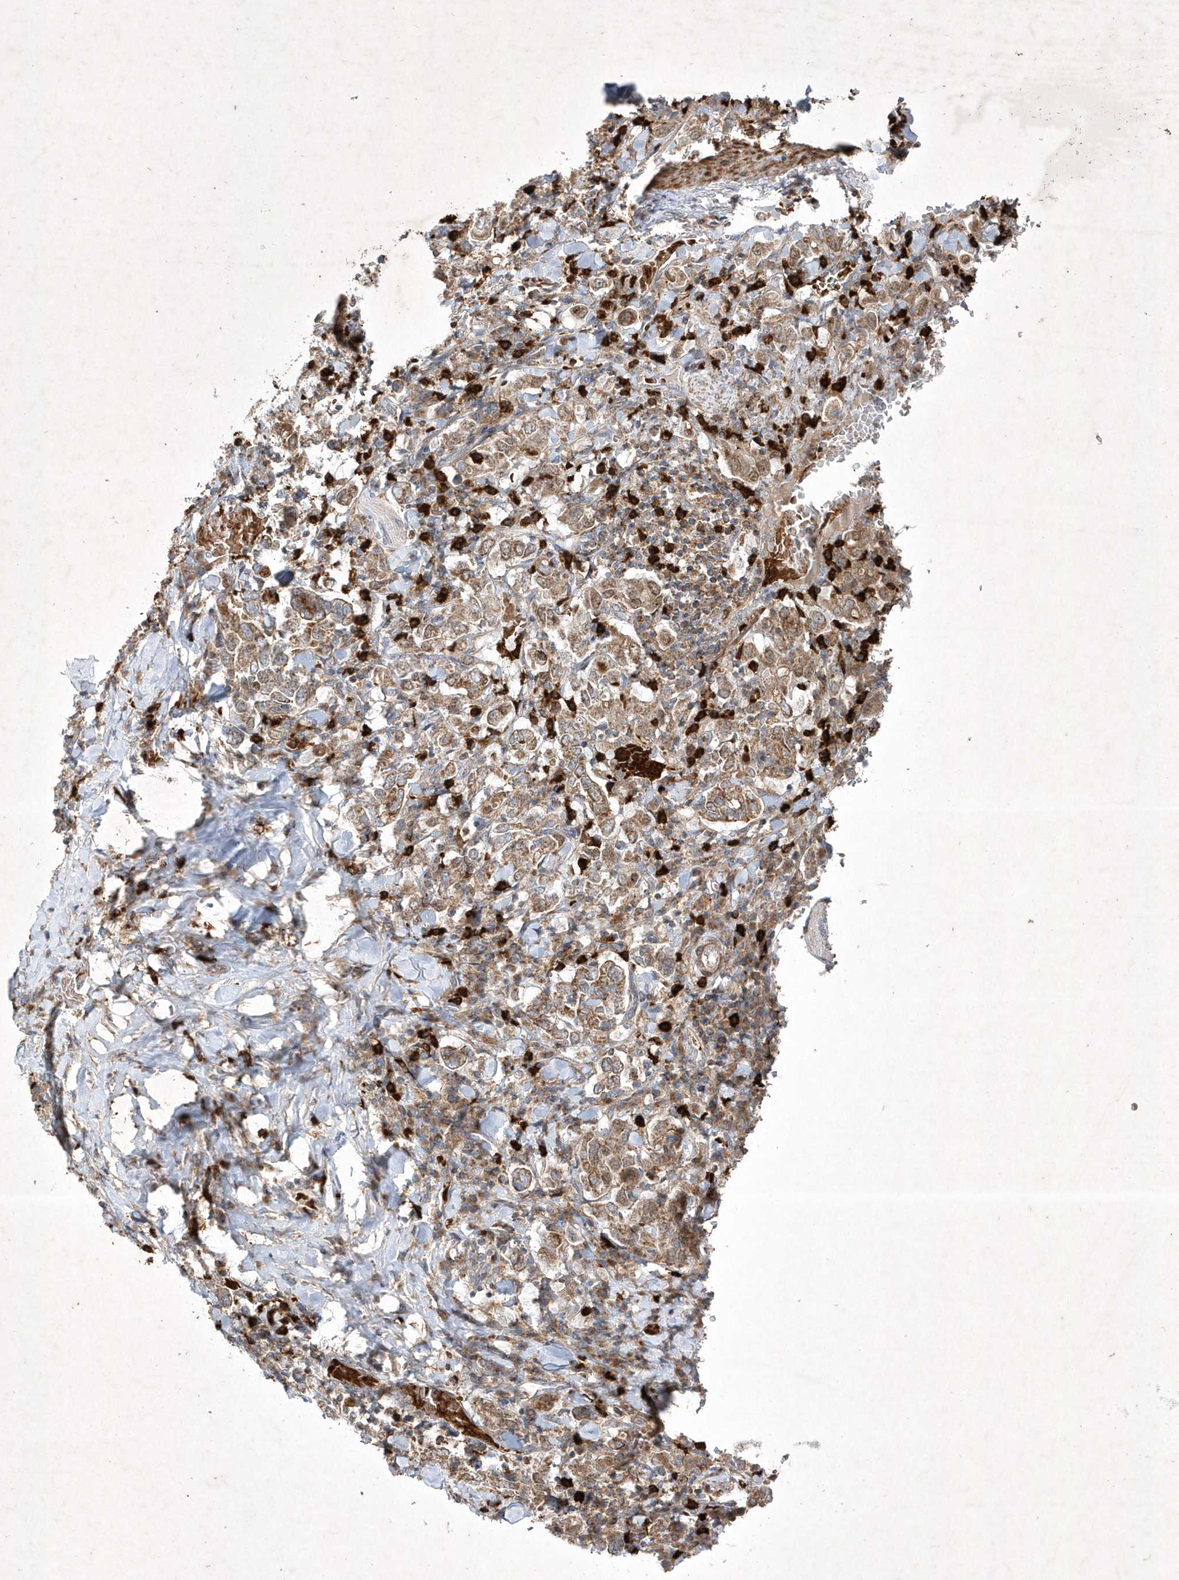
{"staining": {"intensity": "moderate", "quantity": ">75%", "location": "cytoplasmic/membranous"}, "tissue": "stomach cancer", "cell_type": "Tumor cells", "image_type": "cancer", "snomed": [{"axis": "morphology", "description": "Adenocarcinoma, NOS"}, {"axis": "topography", "description": "Stomach, upper"}], "caption": "Immunohistochemistry (IHC) image of adenocarcinoma (stomach) stained for a protein (brown), which exhibits medium levels of moderate cytoplasmic/membranous expression in about >75% of tumor cells.", "gene": "OPA1", "patient": {"sex": "male", "age": 62}}